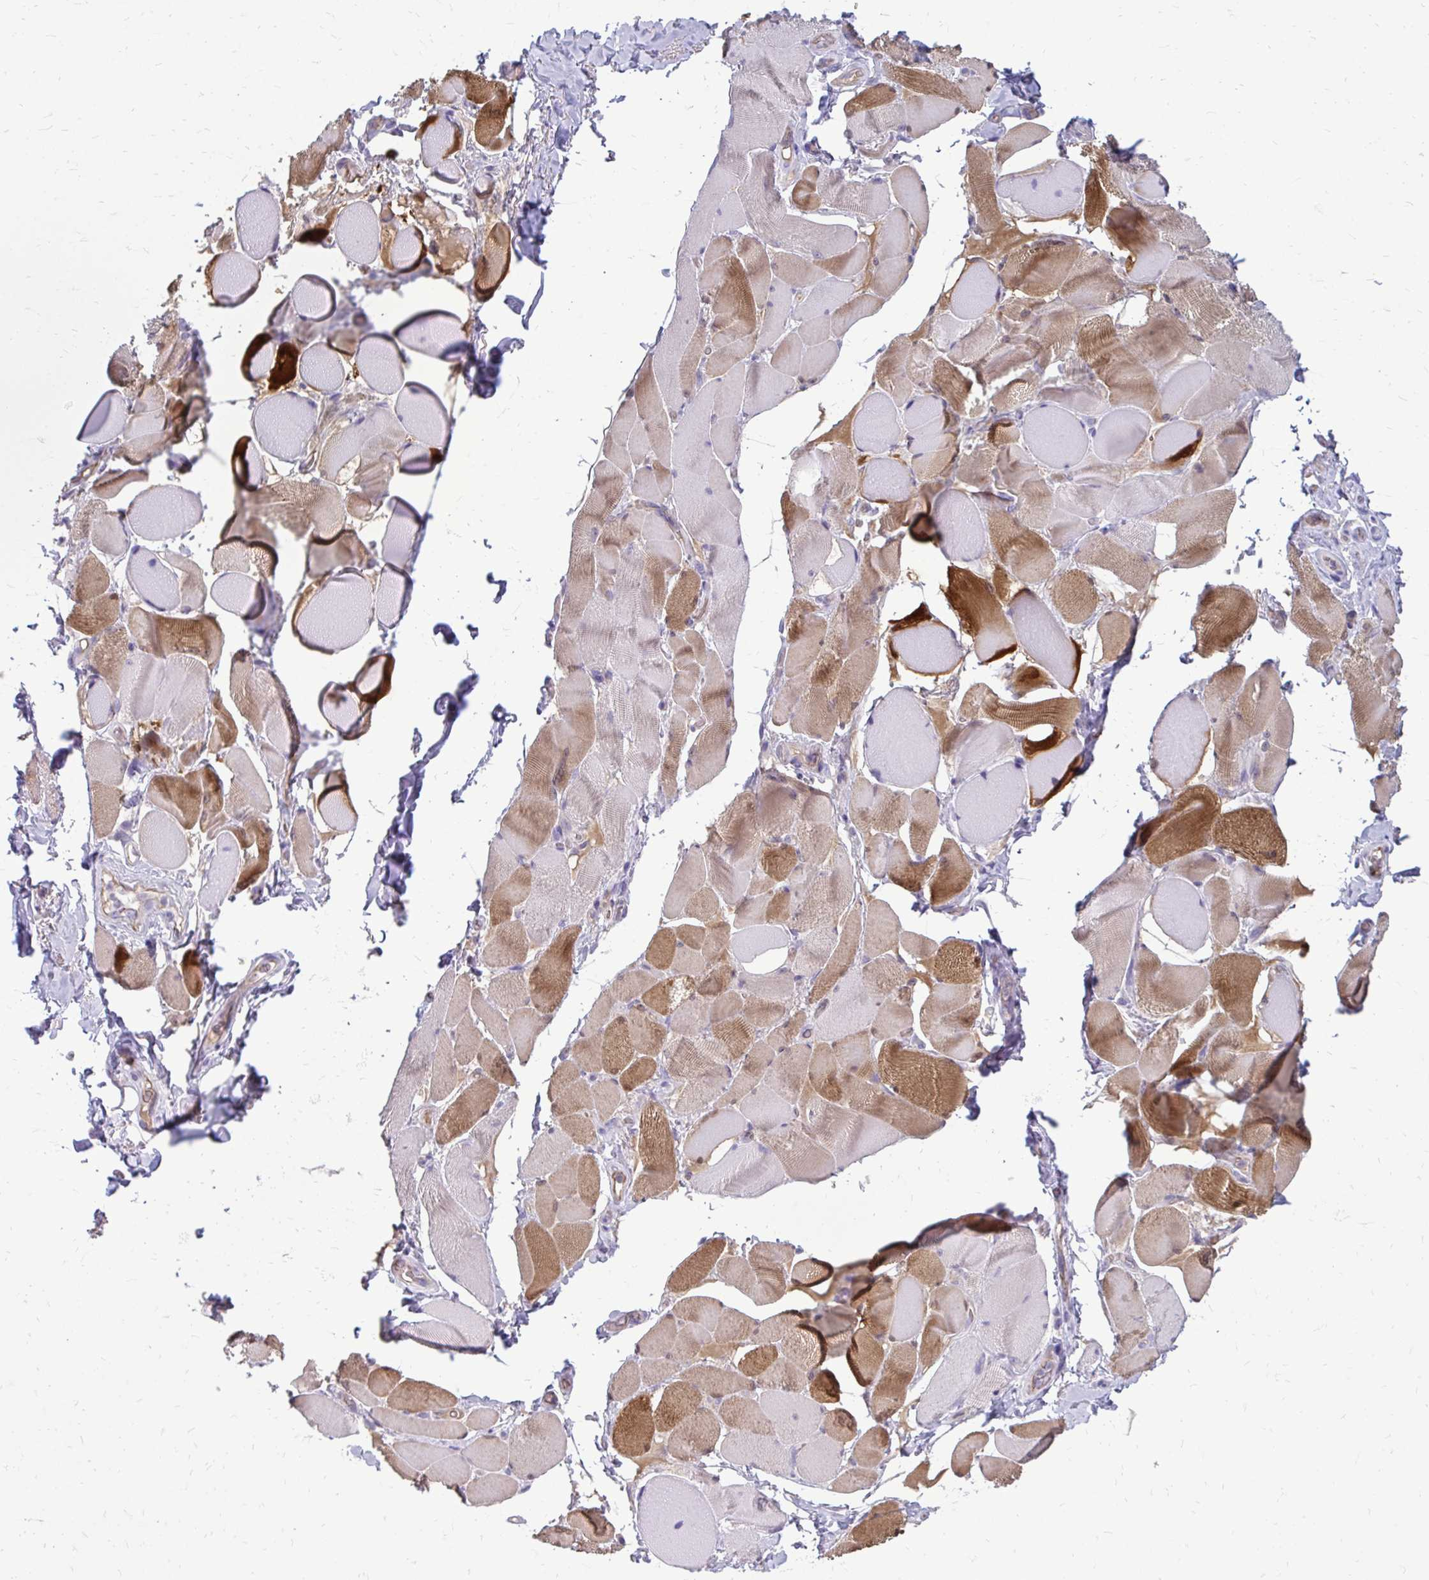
{"staining": {"intensity": "moderate", "quantity": "25%-75%", "location": "cytoplasmic/membranous"}, "tissue": "skeletal muscle", "cell_type": "Myocytes", "image_type": "normal", "snomed": [{"axis": "morphology", "description": "Normal tissue, NOS"}, {"axis": "topography", "description": "Skeletal muscle"}, {"axis": "topography", "description": "Anal"}, {"axis": "topography", "description": "Peripheral nerve tissue"}], "caption": "DAB immunohistochemical staining of normal human skeletal muscle displays moderate cytoplasmic/membranous protein expression in approximately 25%-75% of myocytes.", "gene": "FABP3", "patient": {"sex": "male", "age": 53}}